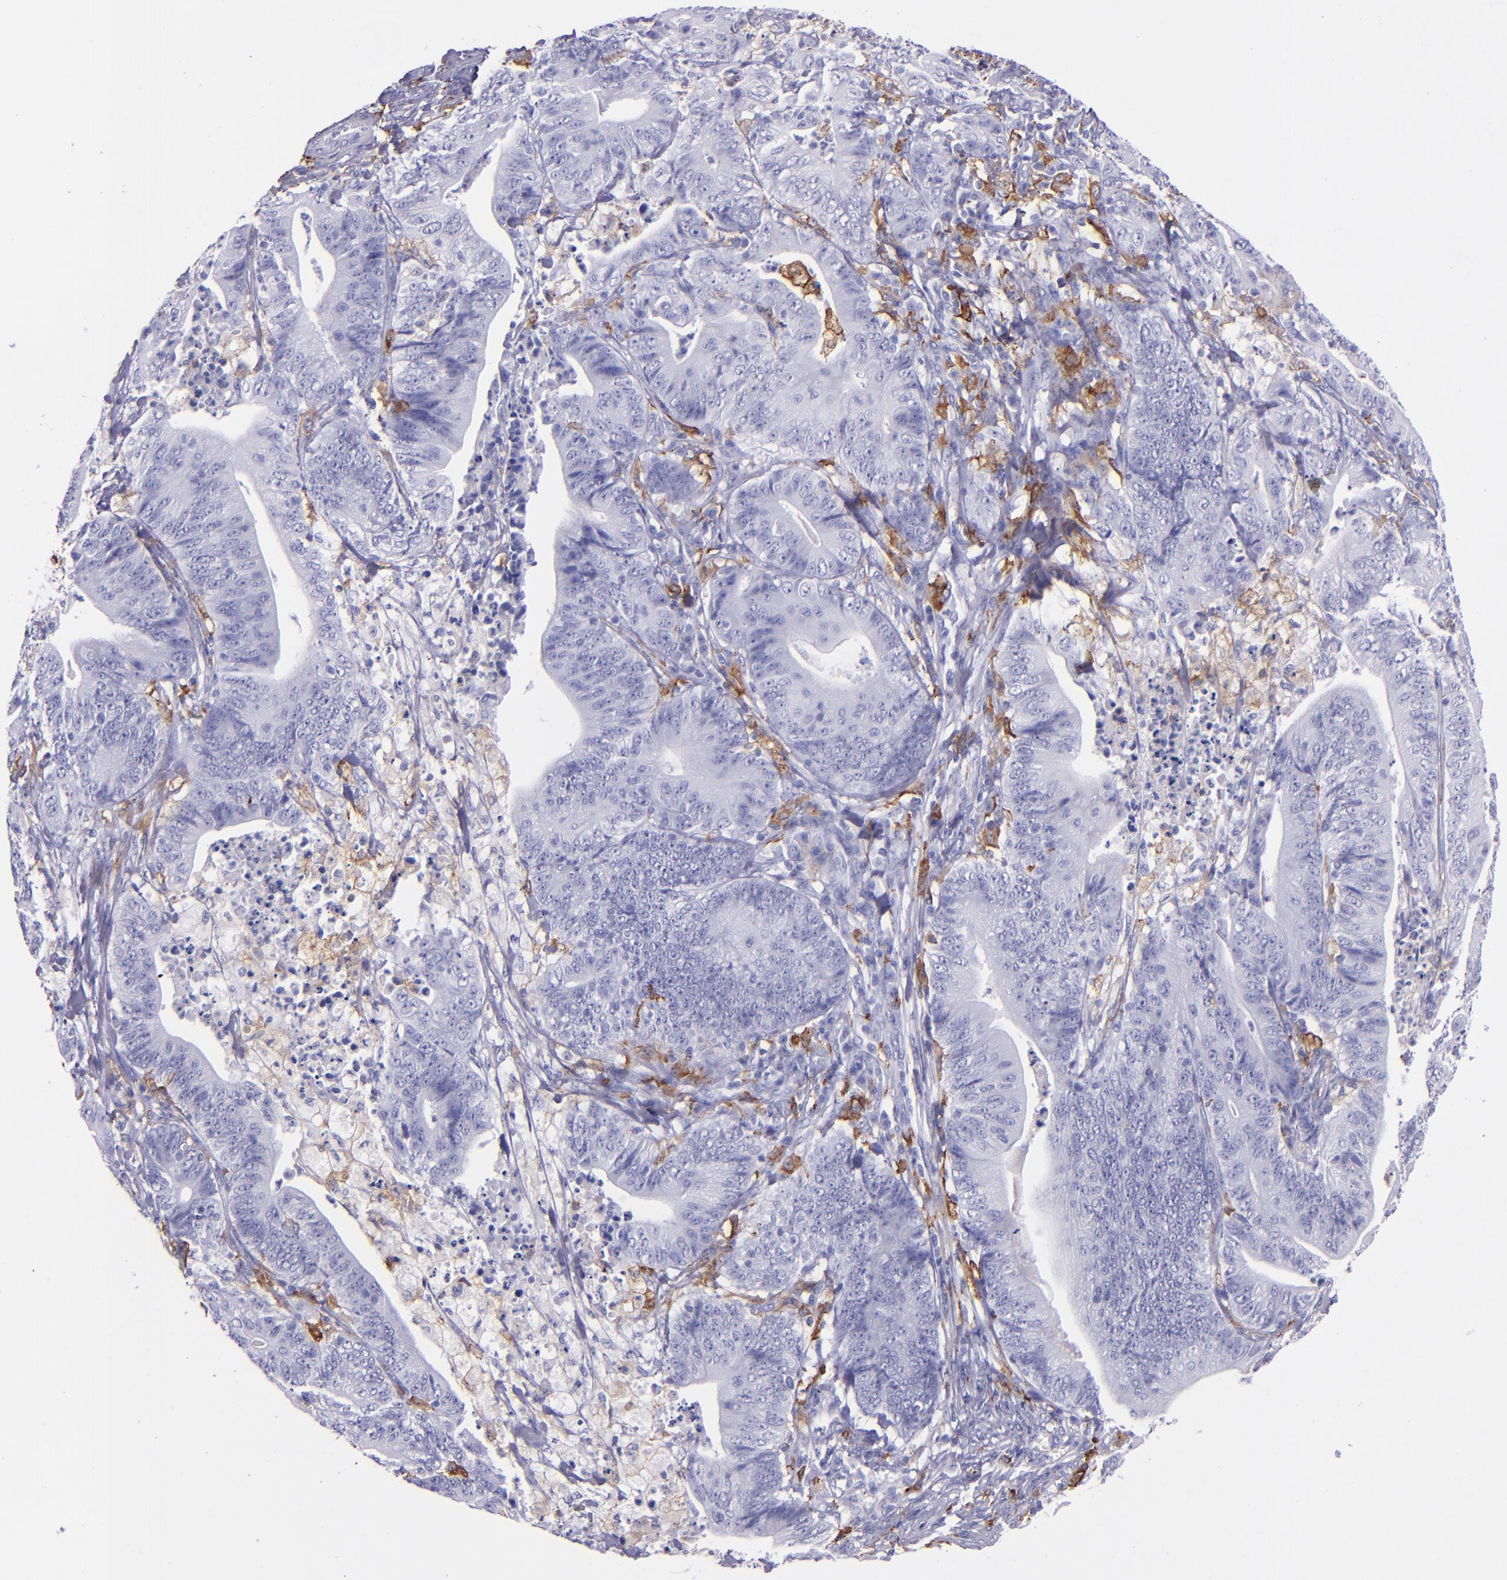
{"staining": {"intensity": "negative", "quantity": "none", "location": "none"}, "tissue": "stomach cancer", "cell_type": "Tumor cells", "image_type": "cancer", "snomed": [{"axis": "morphology", "description": "Adenocarcinoma, NOS"}, {"axis": "topography", "description": "Stomach, lower"}], "caption": "DAB (3,3'-diaminobenzidine) immunohistochemical staining of human stomach adenocarcinoma shows no significant positivity in tumor cells. (Brightfield microscopy of DAB immunohistochemistry (IHC) at high magnification).", "gene": "CD163", "patient": {"sex": "female", "age": 86}}